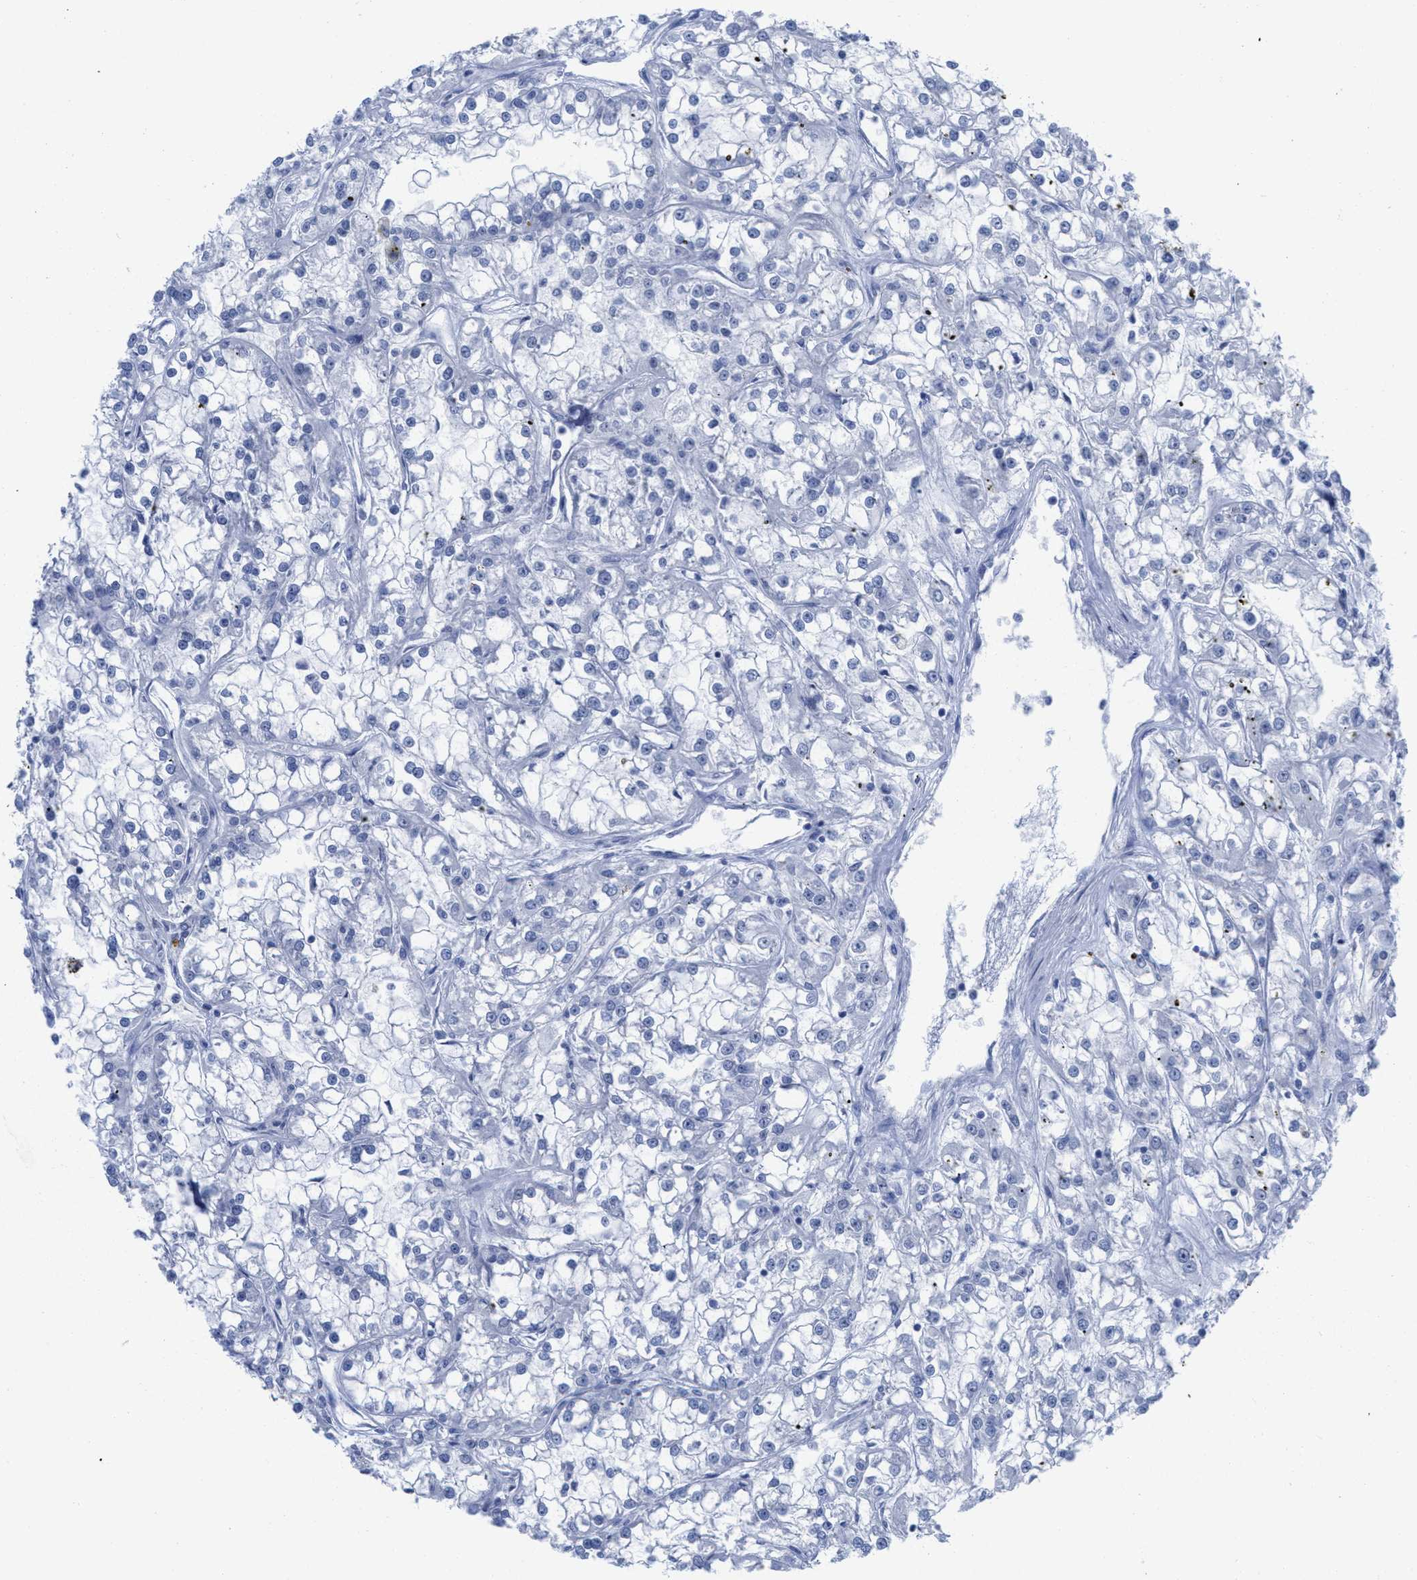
{"staining": {"intensity": "negative", "quantity": "none", "location": "none"}, "tissue": "renal cancer", "cell_type": "Tumor cells", "image_type": "cancer", "snomed": [{"axis": "morphology", "description": "Adenocarcinoma, NOS"}, {"axis": "topography", "description": "Kidney"}], "caption": "This is an immunohistochemistry image of adenocarcinoma (renal). There is no staining in tumor cells.", "gene": "ACKR1", "patient": {"sex": "female", "age": 52}}